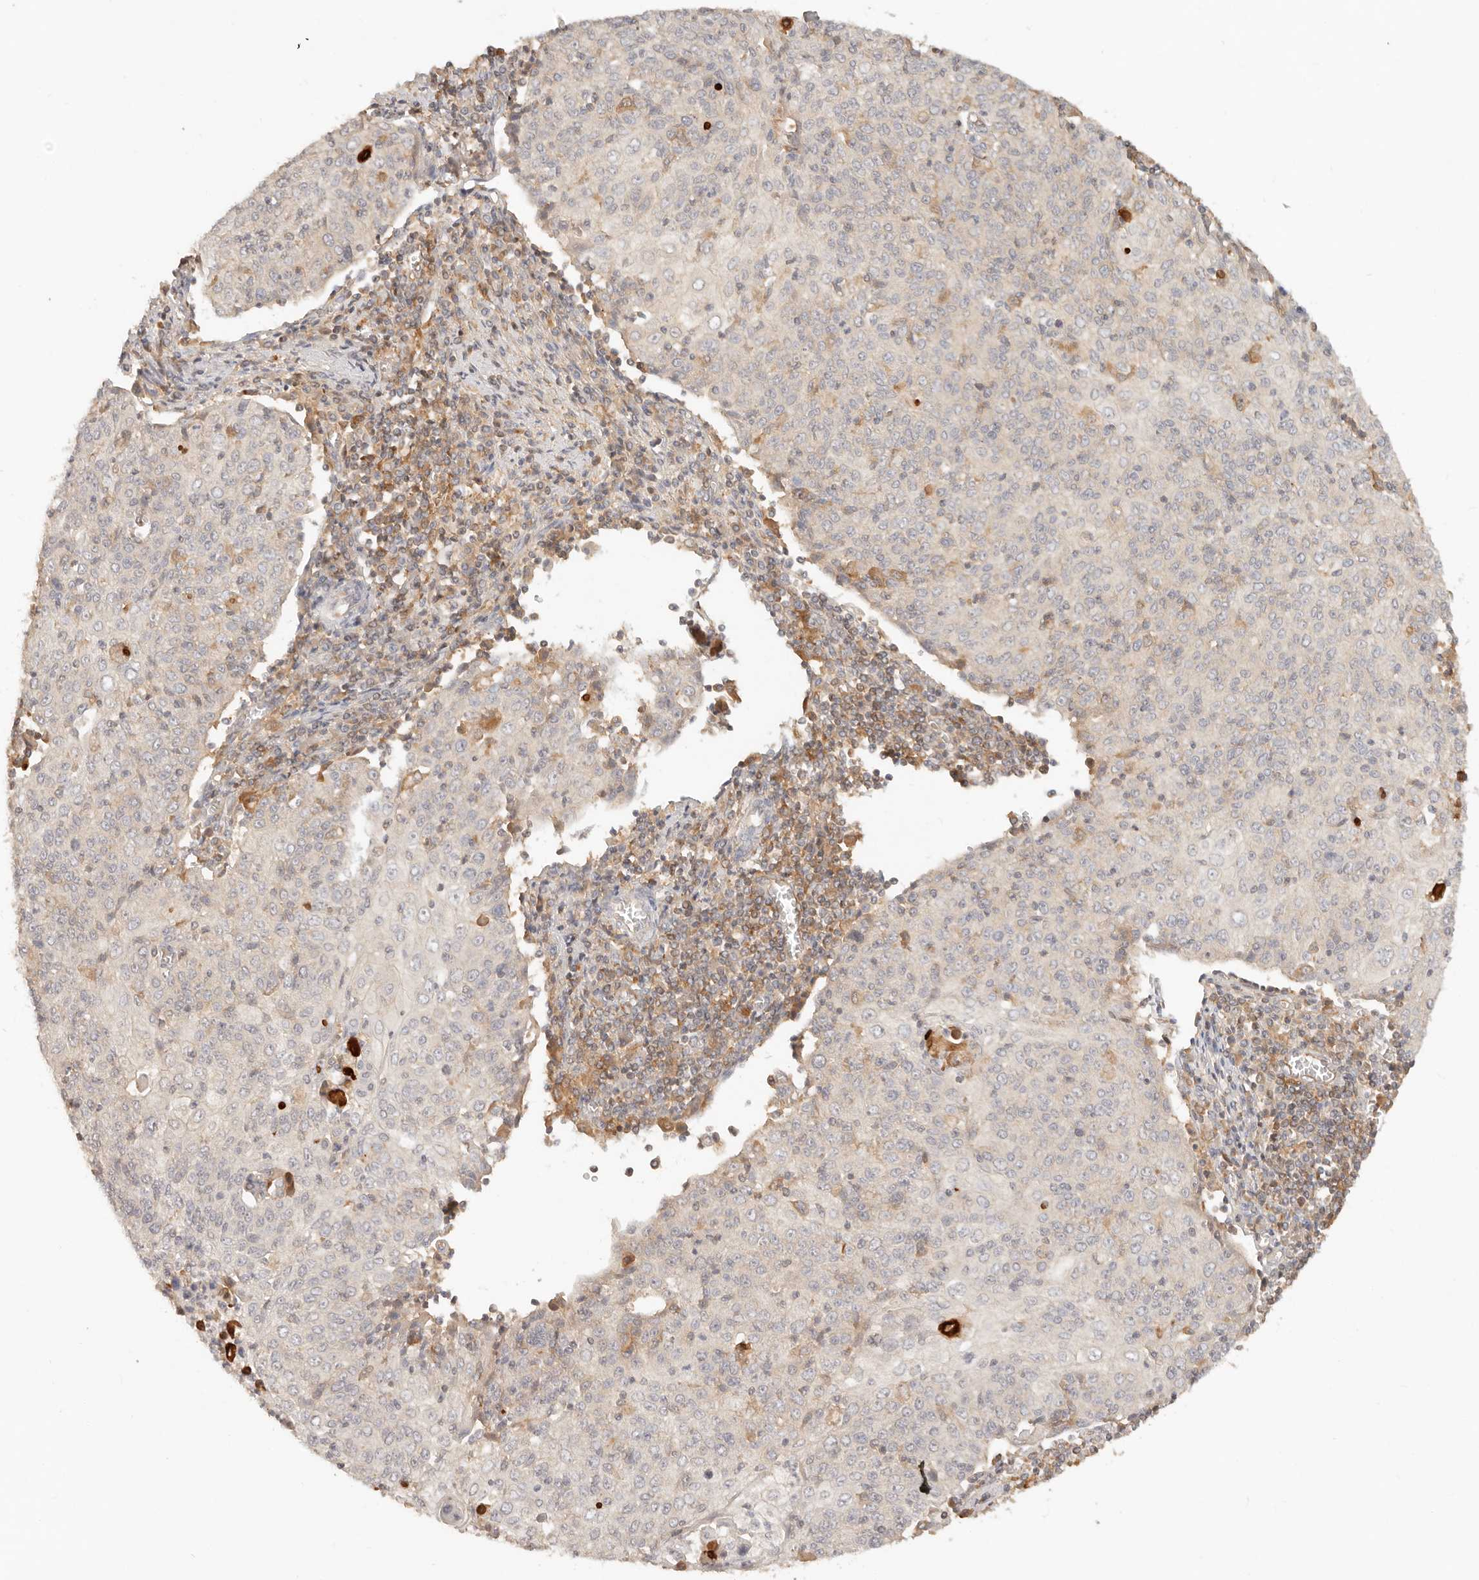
{"staining": {"intensity": "weak", "quantity": "<25%", "location": "cytoplasmic/membranous"}, "tissue": "cervical cancer", "cell_type": "Tumor cells", "image_type": "cancer", "snomed": [{"axis": "morphology", "description": "Squamous cell carcinoma, NOS"}, {"axis": "topography", "description": "Cervix"}], "caption": "IHC photomicrograph of cervical squamous cell carcinoma stained for a protein (brown), which exhibits no expression in tumor cells. (Immunohistochemistry (ihc), brightfield microscopy, high magnification).", "gene": "NECAP2", "patient": {"sex": "female", "age": 48}}